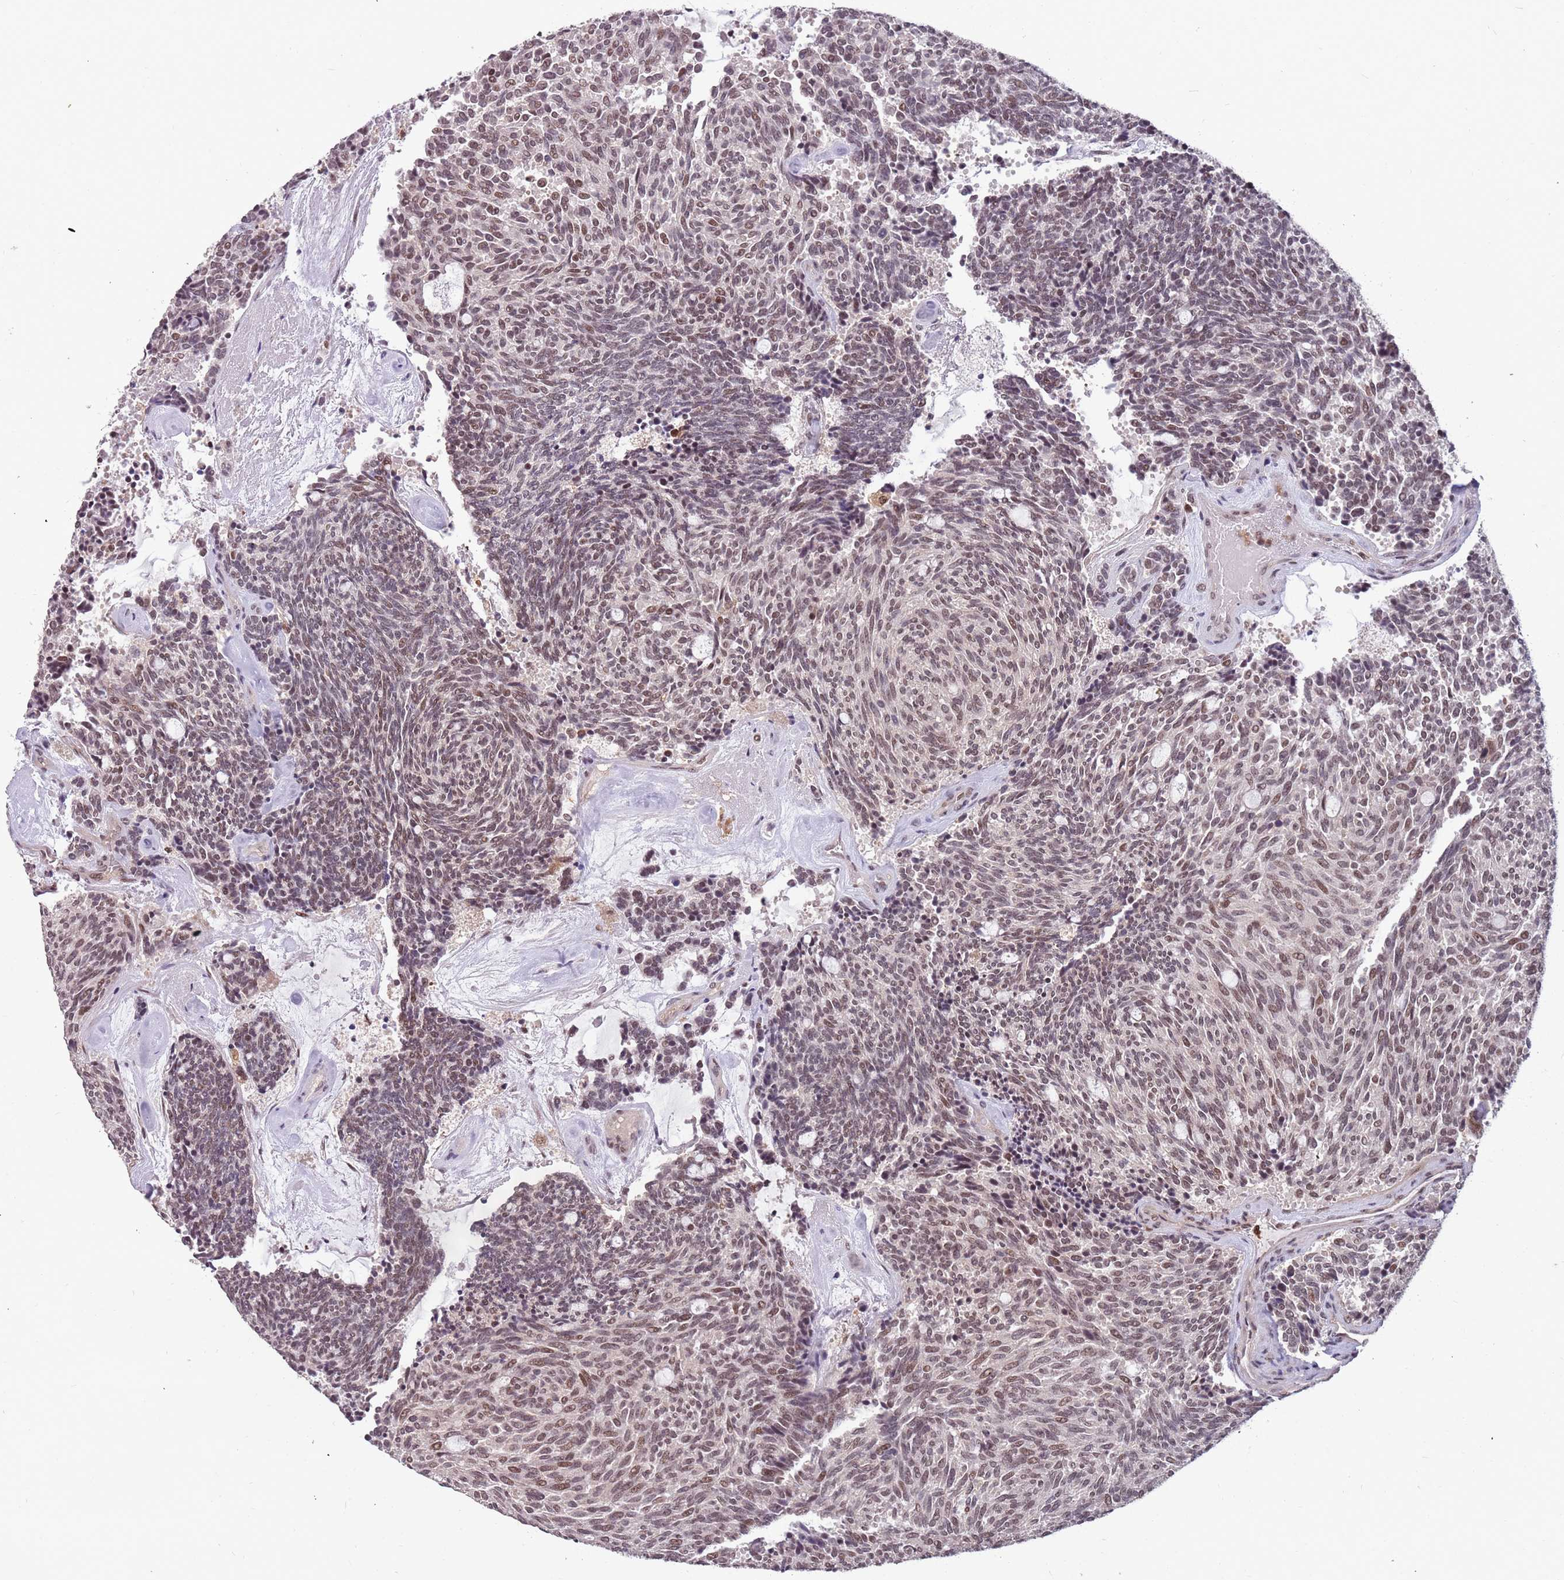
{"staining": {"intensity": "moderate", "quantity": ">75%", "location": "nuclear"}, "tissue": "carcinoid", "cell_type": "Tumor cells", "image_type": "cancer", "snomed": [{"axis": "morphology", "description": "Carcinoid, malignant, NOS"}, {"axis": "topography", "description": "Pancreas"}], "caption": "The photomicrograph shows a brown stain indicating the presence of a protein in the nuclear of tumor cells in carcinoid.", "gene": "GBP2", "patient": {"sex": "female", "age": 54}}